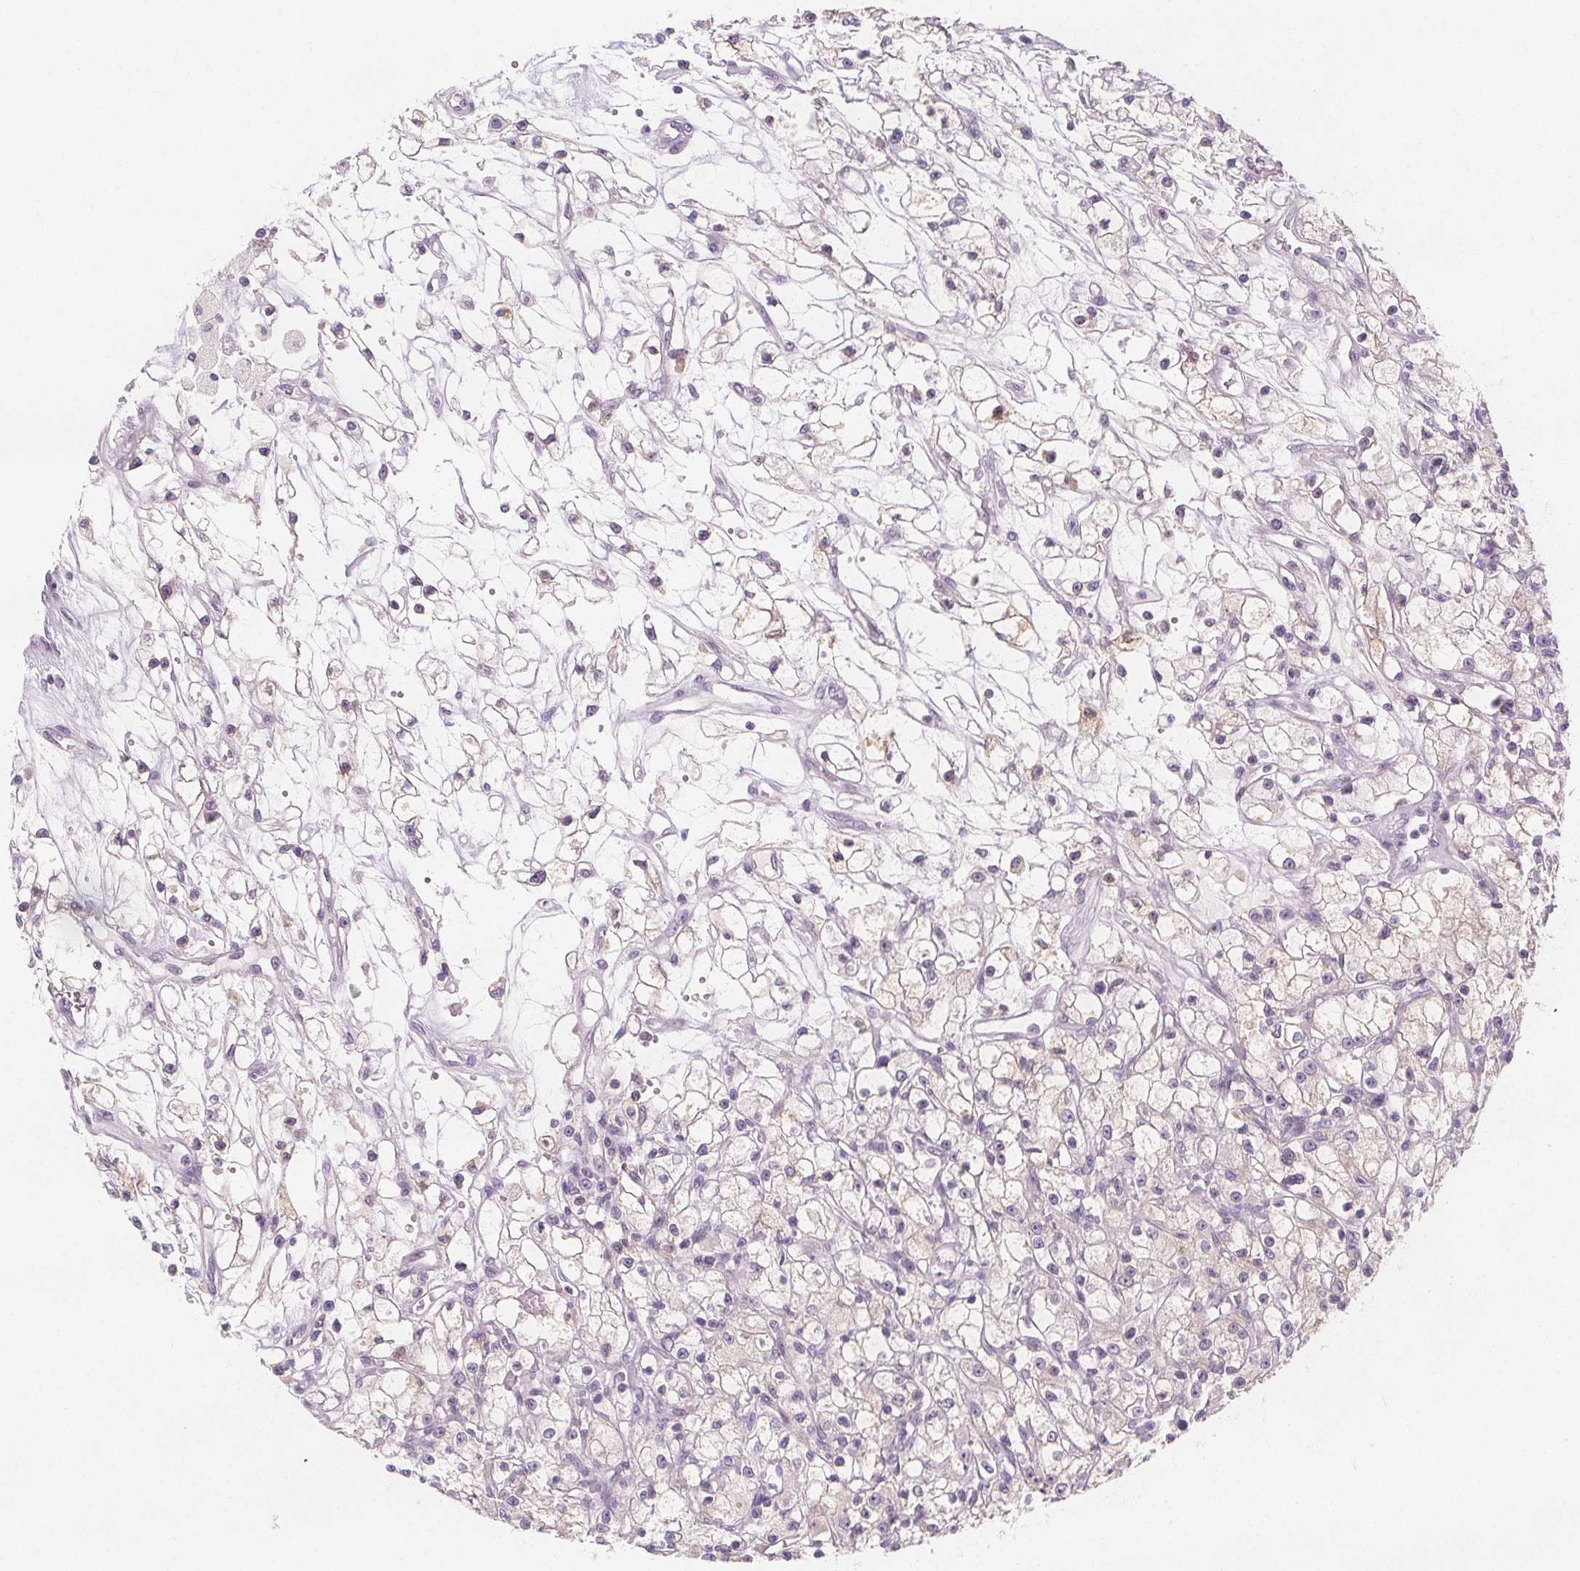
{"staining": {"intensity": "negative", "quantity": "none", "location": "none"}, "tissue": "renal cancer", "cell_type": "Tumor cells", "image_type": "cancer", "snomed": [{"axis": "morphology", "description": "Adenocarcinoma, NOS"}, {"axis": "topography", "description": "Kidney"}], "caption": "Tumor cells show no significant positivity in renal cancer (adenocarcinoma). The staining was performed using DAB to visualize the protein expression in brown, while the nuclei were stained in blue with hematoxylin (Magnification: 20x).", "gene": "UGP2", "patient": {"sex": "female", "age": 59}}